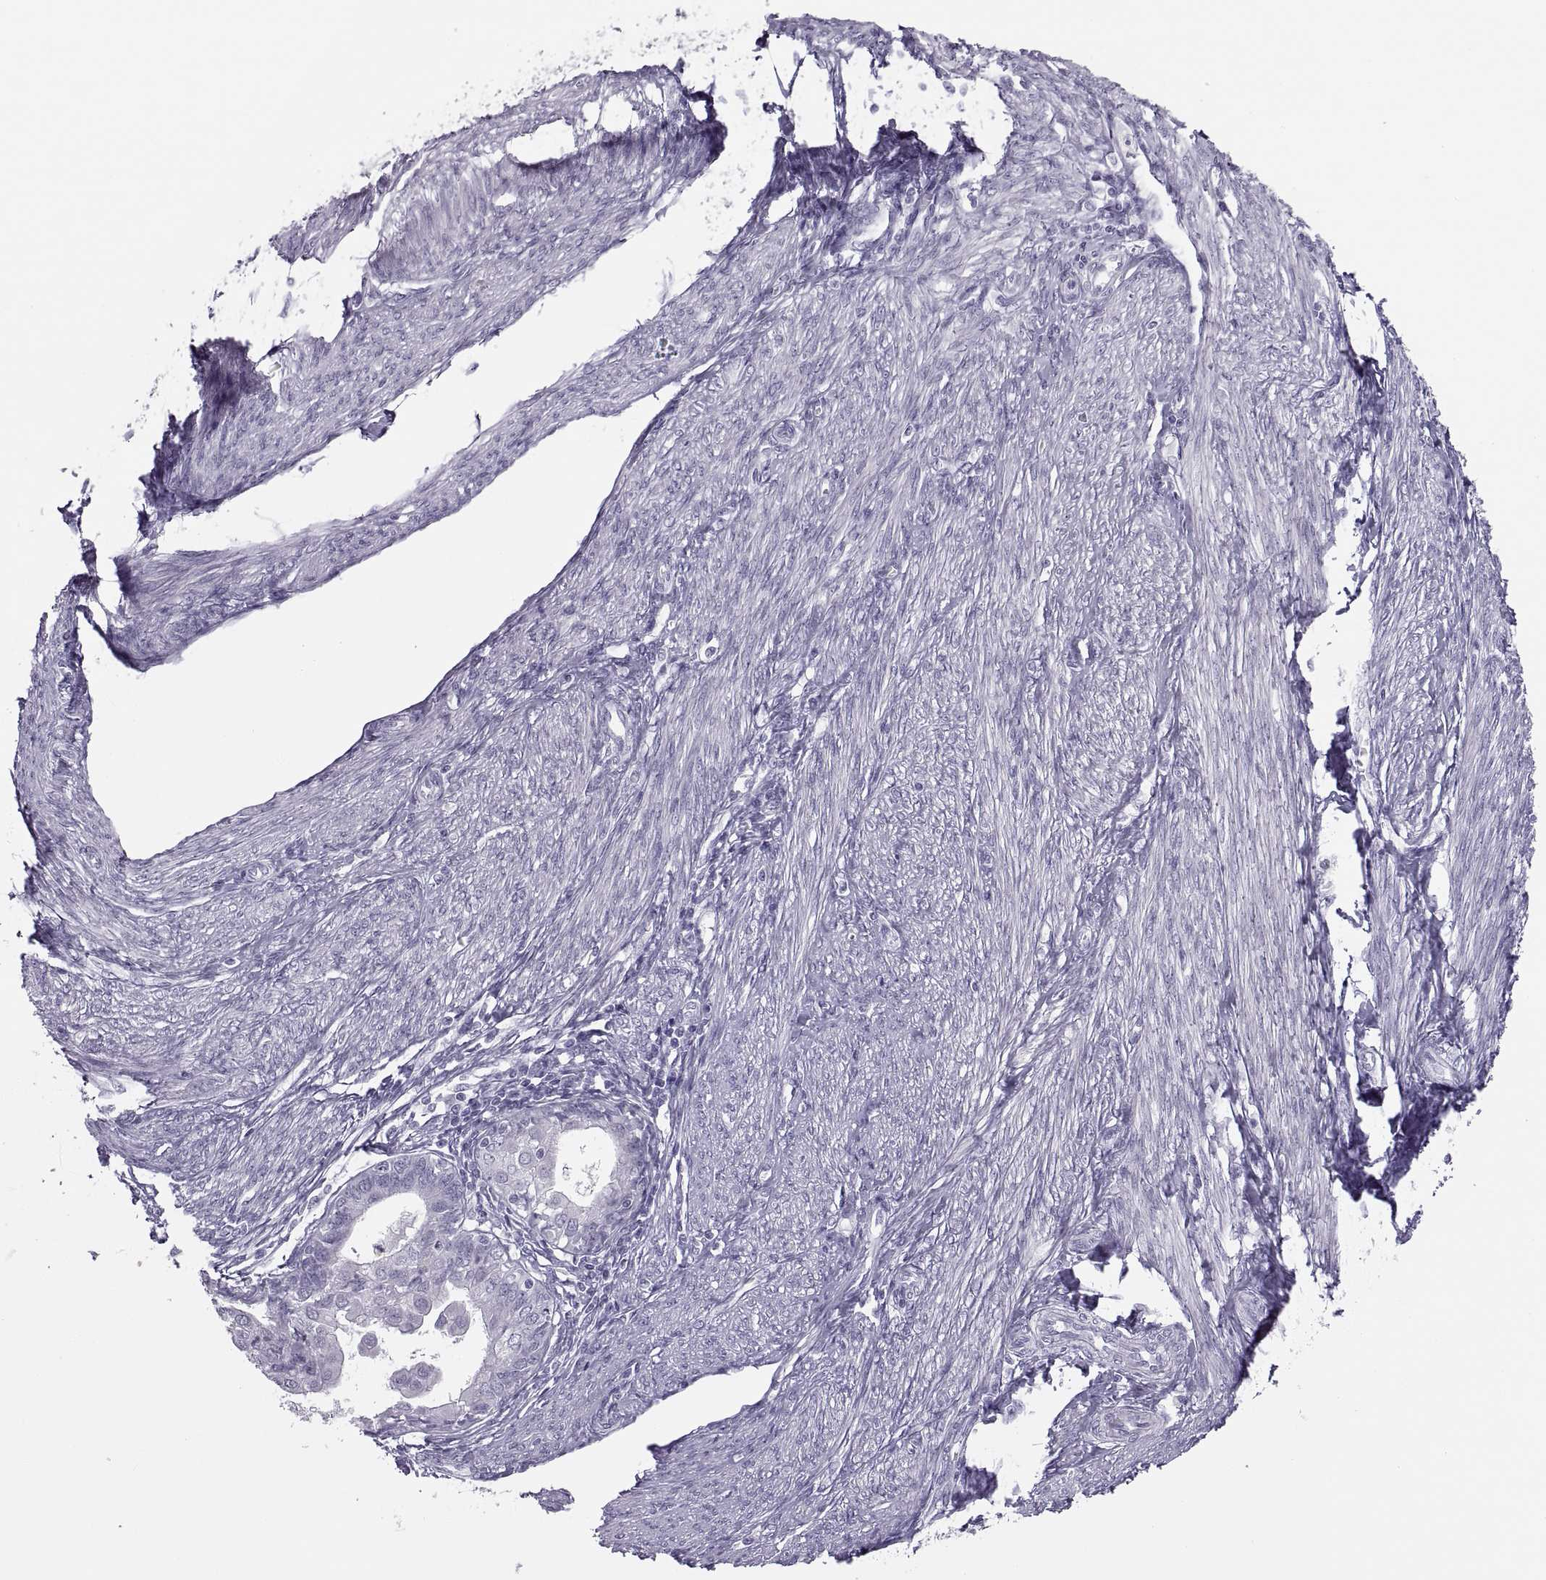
{"staining": {"intensity": "negative", "quantity": "none", "location": "none"}, "tissue": "endometrial cancer", "cell_type": "Tumor cells", "image_type": "cancer", "snomed": [{"axis": "morphology", "description": "Adenocarcinoma, NOS"}, {"axis": "topography", "description": "Endometrium"}], "caption": "IHC histopathology image of neoplastic tissue: endometrial cancer (adenocarcinoma) stained with DAB displays no significant protein staining in tumor cells. (IHC, brightfield microscopy, high magnification).", "gene": "C3orf22", "patient": {"sex": "female", "age": 68}}